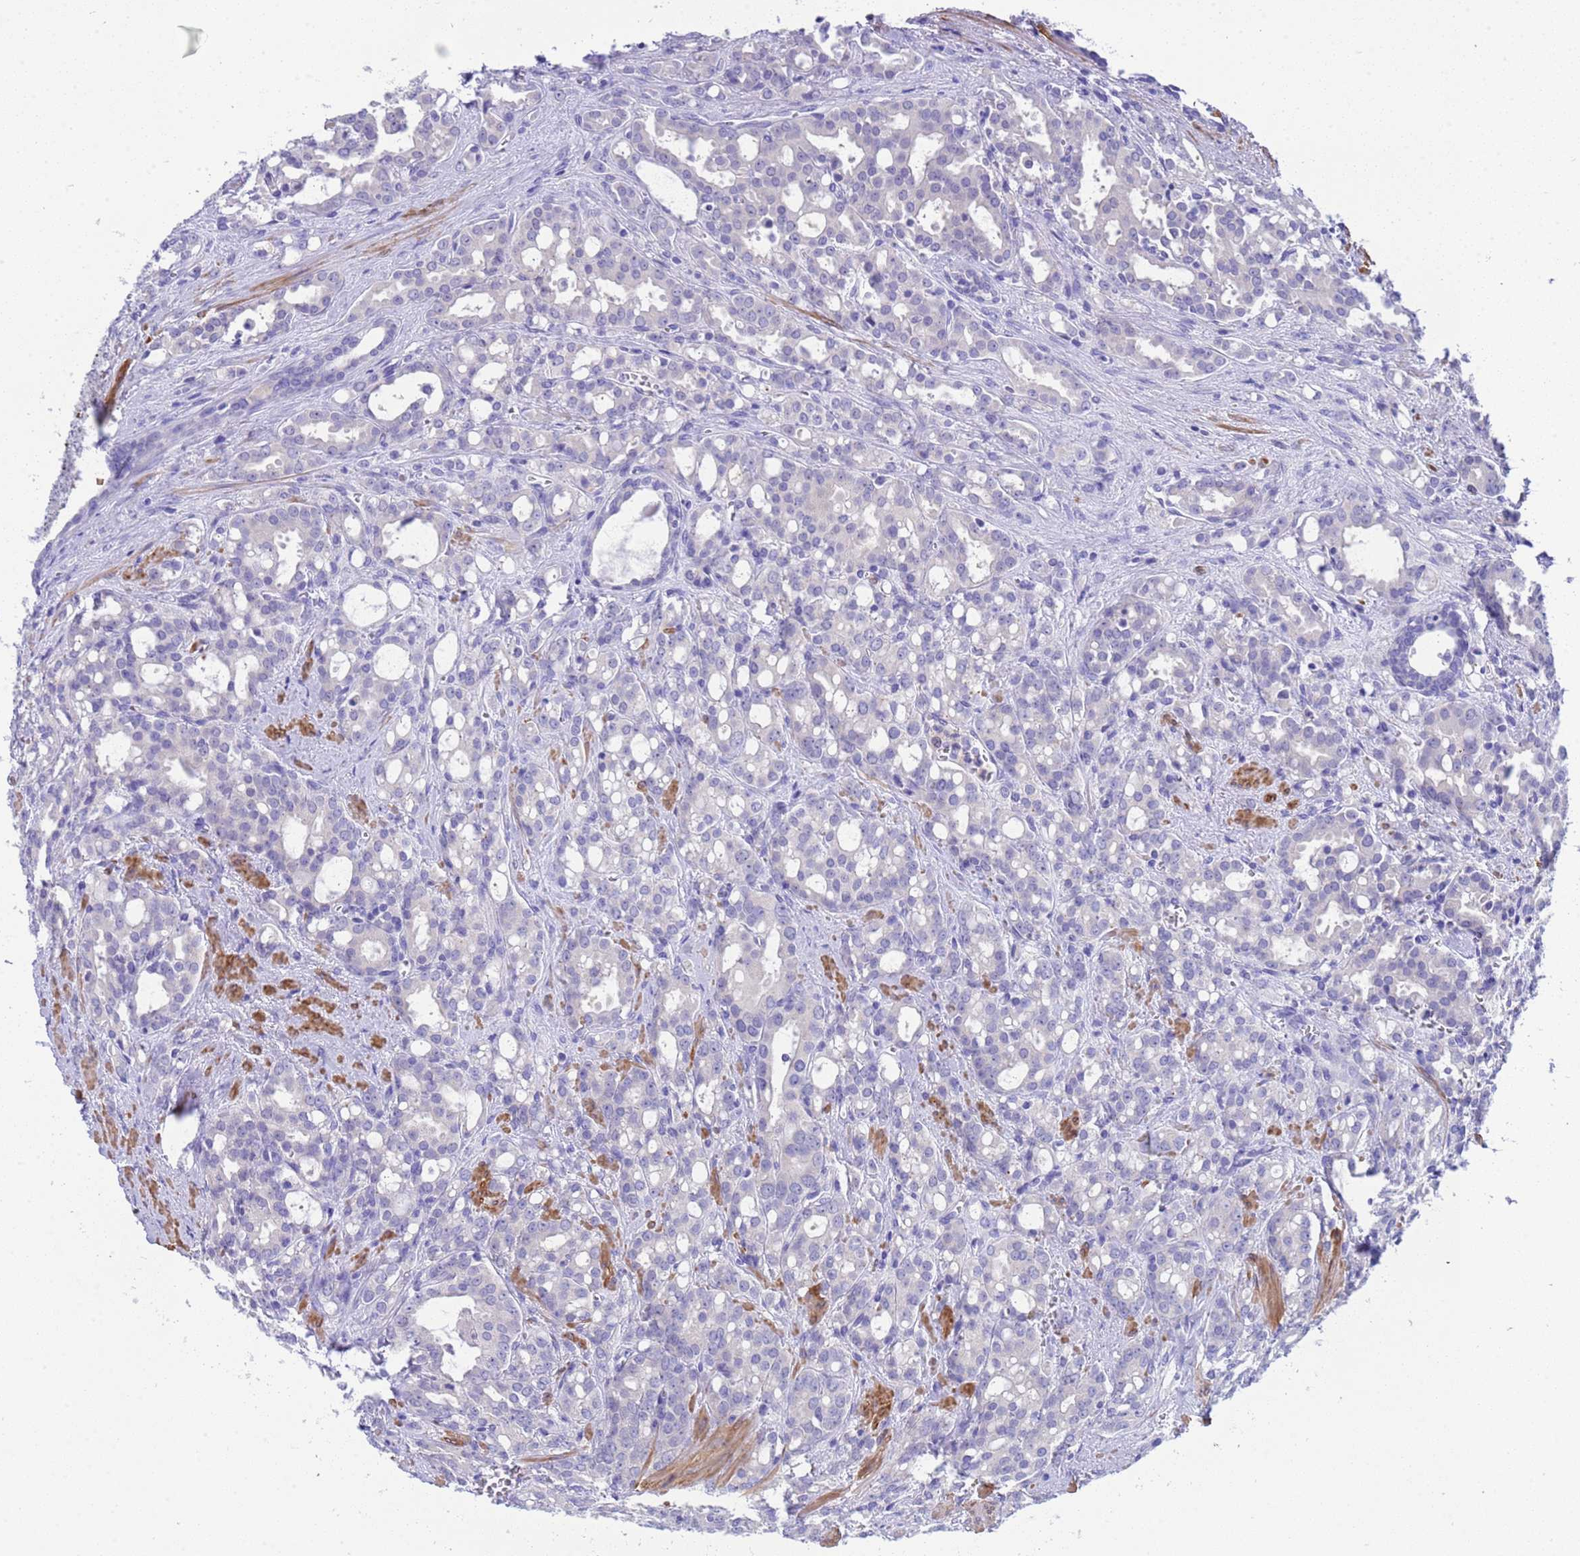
{"staining": {"intensity": "negative", "quantity": "none", "location": "none"}, "tissue": "prostate cancer", "cell_type": "Tumor cells", "image_type": "cancer", "snomed": [{"axis": "morphology", "description": "Adenocarcinoma, High grade"}, {"axis": "topography", "description": "Prostate"}], "caption": "Immunohistochemistry (IHC) of human prostate cancer exhibits no staining in tumor cells.", "gene": "USP38", "patient": {"sex": "male", "age": 72}}